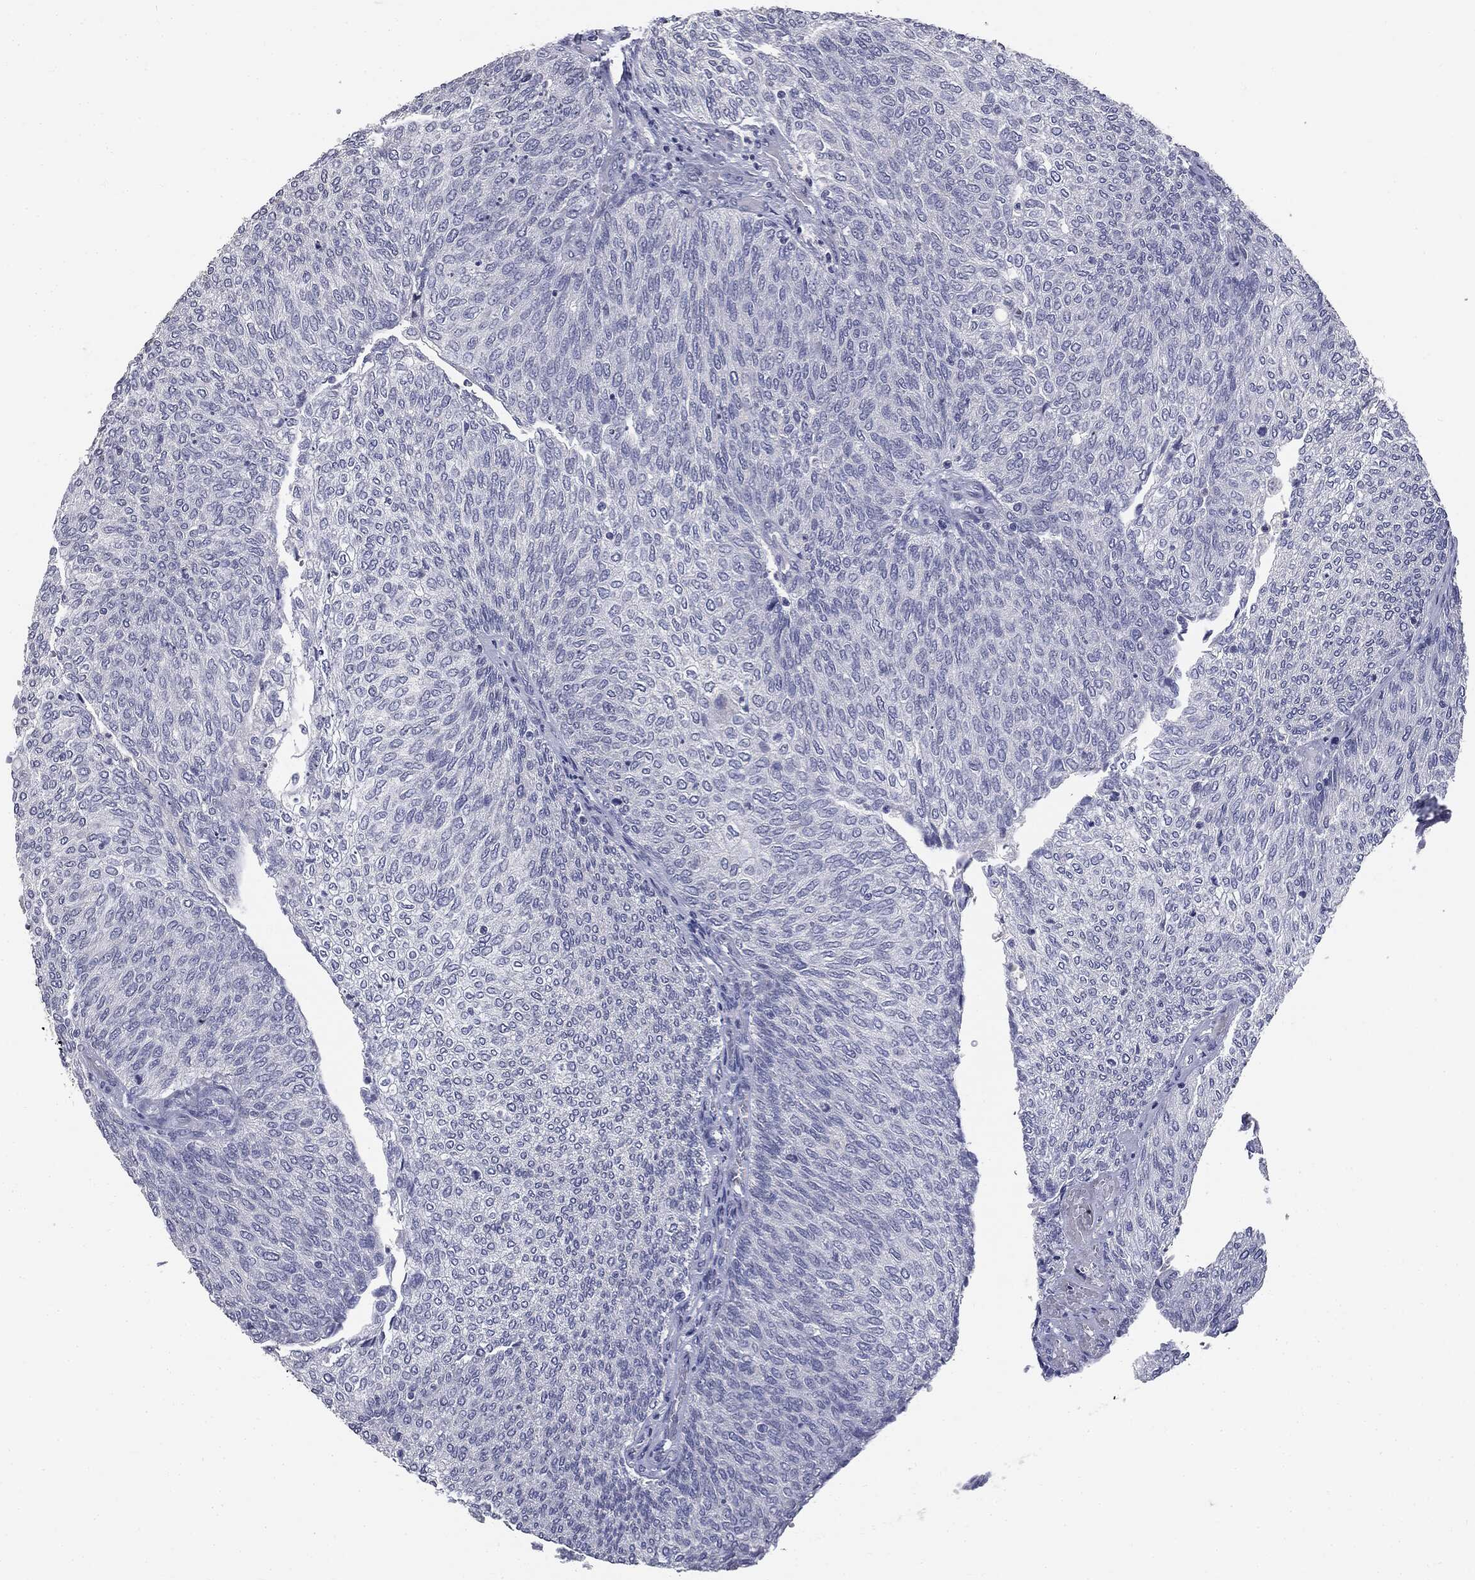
{"staining": {"intensity": "negative", "quantity": "none", "location": "none"}, "tissue": "urothelial cancer", "cell_type": "Tumor cells", "image_type": "cancer", "snomed": [{"axis": "morphology", "description": "Urothelial carcinoma, High grade"}, {"axis": "topography", "description": "Urinary bladder"}], "caption": "IHC image of neoplastic tissue: human high-grade urothelial carcinoma stained with DAB (3,3'-diaminobenzidine) exhibits no significant protein staining in tumor cells.", "gene": "AFP", "patient": {"sex": "female", "age": 79}}